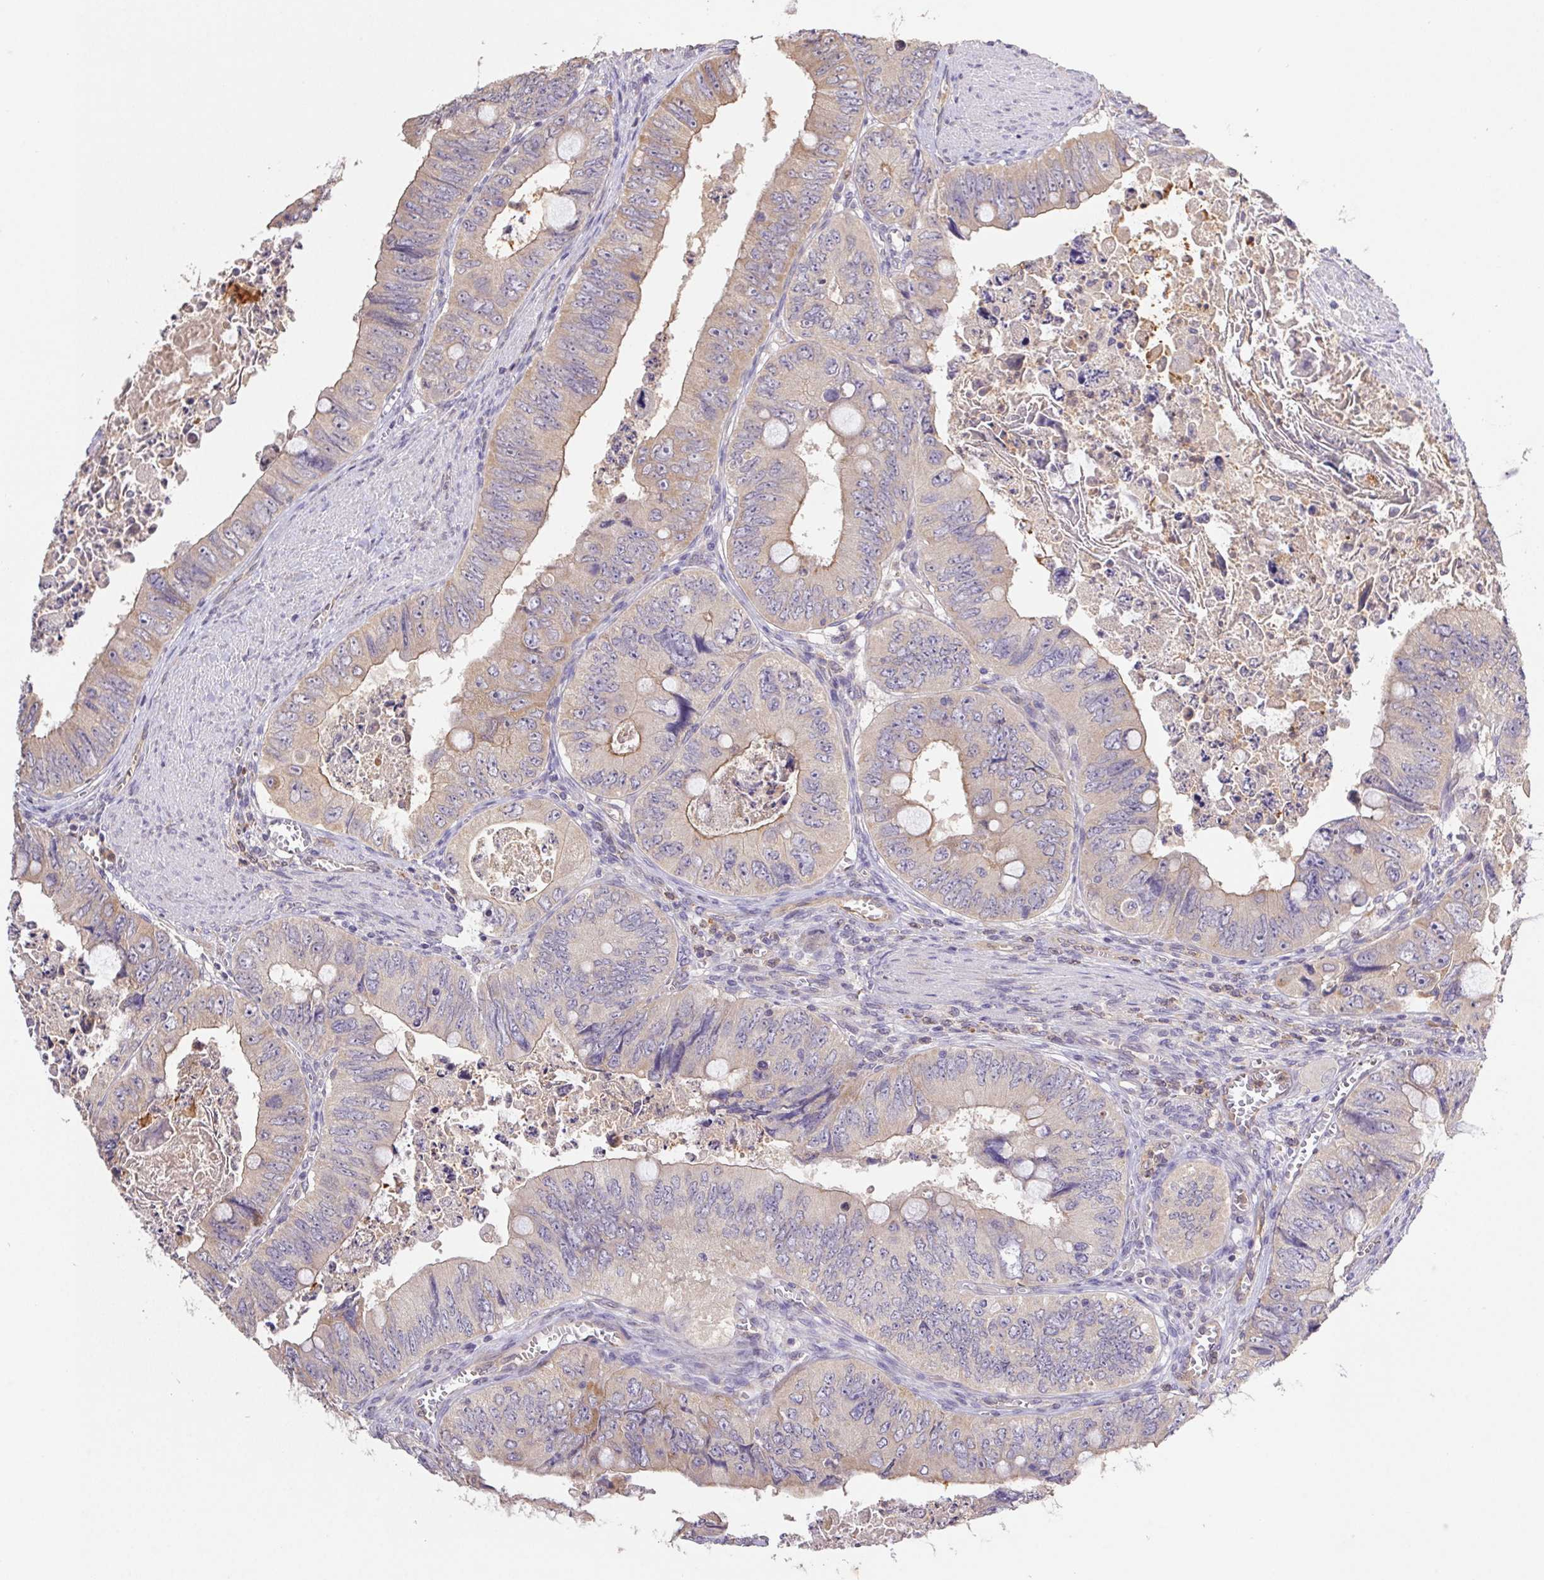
{"staining": {"intensity": "weak", "quantity": "25%-75%", "location": "cytoplasmic/membranous"}, "tissue": "colorectal cancer", "cell_type": "Tumor cells", "image_type": "cancer", "snomed": [{"axis": "morphology", "description": "Adenocarcinoma, NOS"}, {"axis": "topography", "description": "Colon"}], "caption": "Colorectal cancer stained with DAB (3,3'-diaminobenzidine) immunohistochemistry demonstrates low levels of weak cytoplasmic/membranous expression in about 25%-75% of tumor cells.", "gene": "RAB11A", "patient": {"sex": "female", "age": 84}}